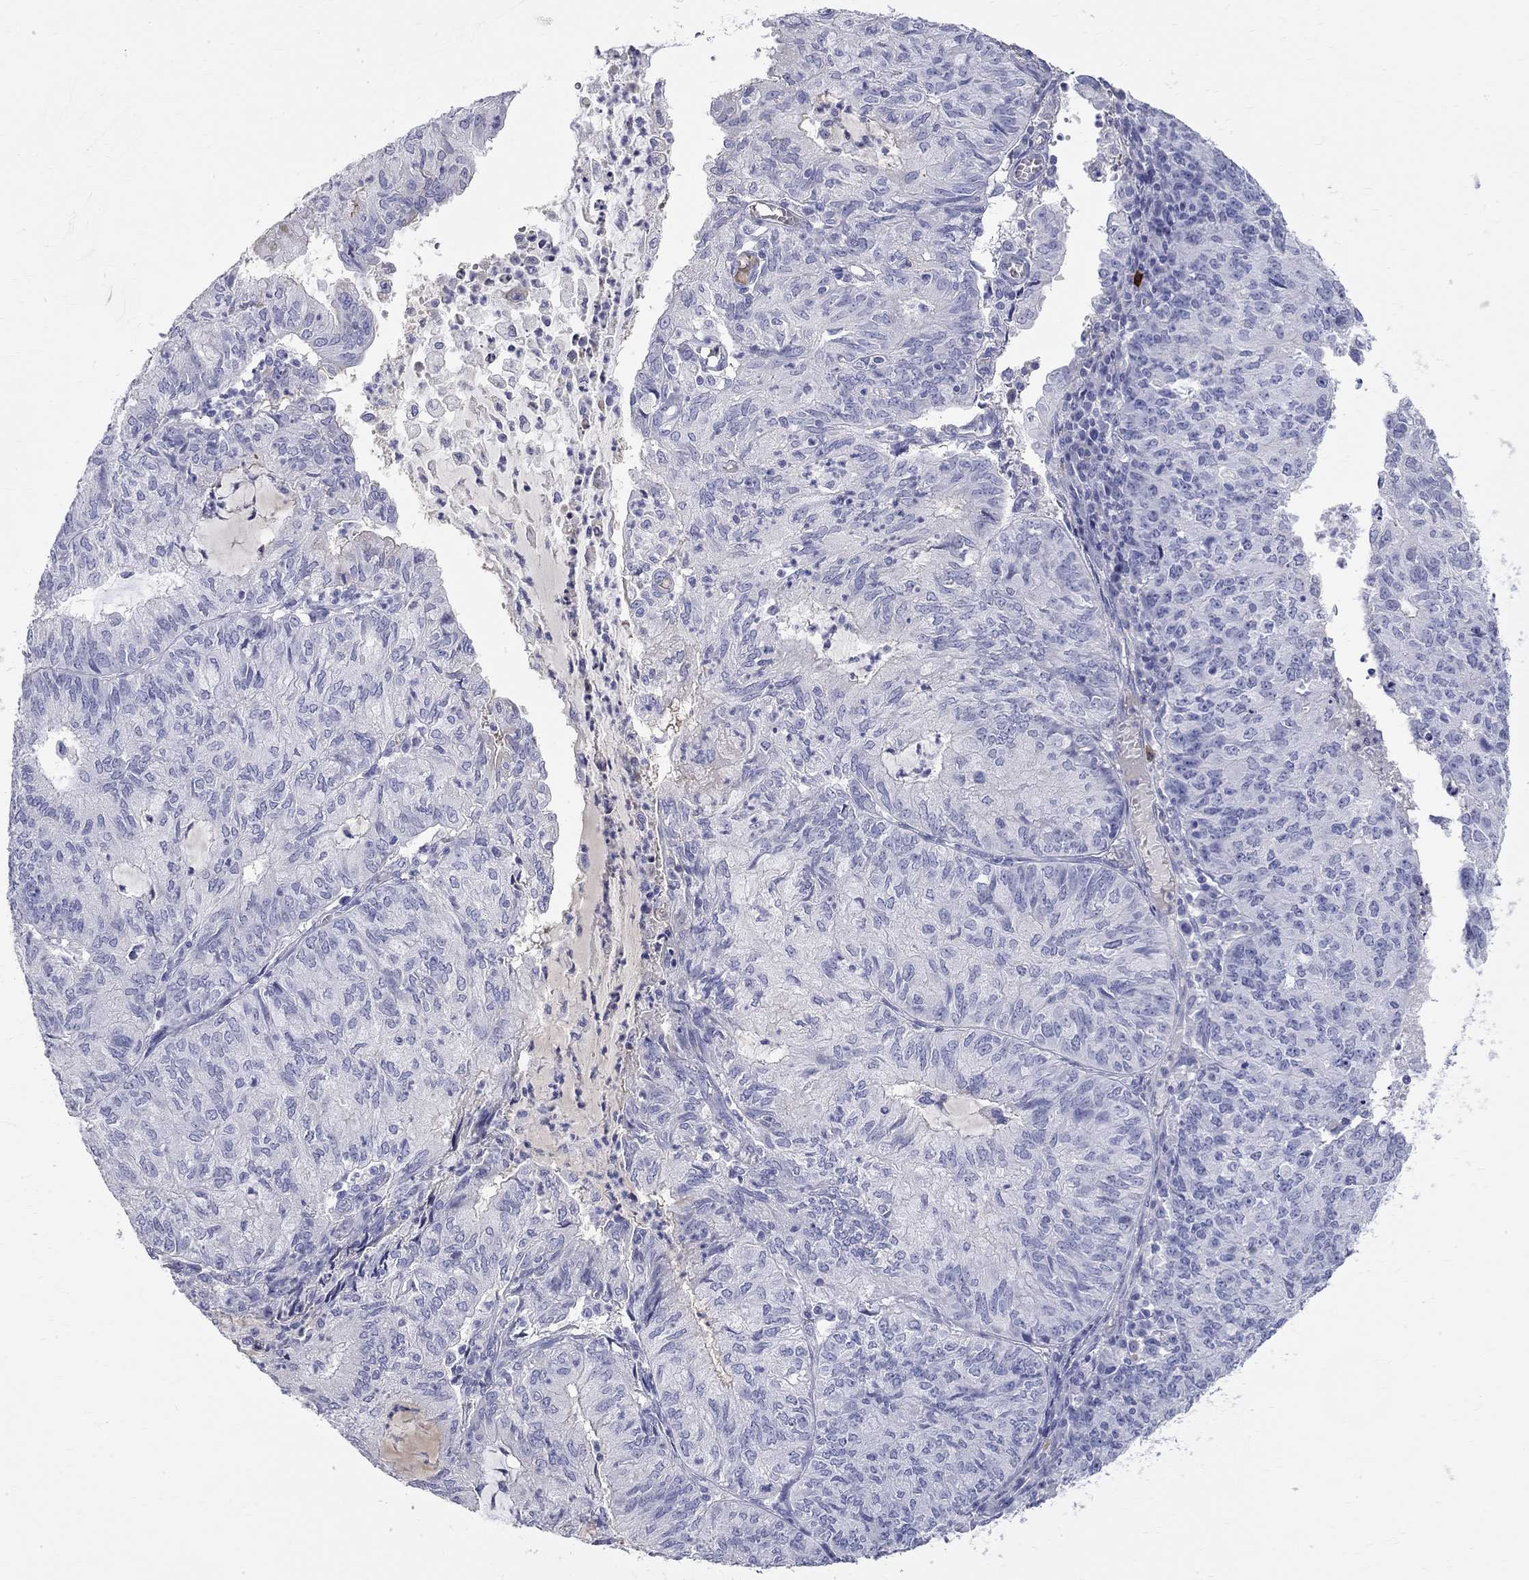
{"staining": {"intensity": "negative", "quantity": "none", "location": "none"}, "tissue": "endometrial cancer", "cell_type": "Tumor cells", "image_type": "cancer", "snomed": [{"axis": "morphology", "description": "Adenocarcinoma, NOS"}, {"axis": "topography", "description": "Endometrium"}], "caption": "Protein analysis of endometrial adenocarcinoma demonstrates no significant staining in tumor cells.", "gene": "PHOX2B", "patient": {"sex": "female", "age": 82}}